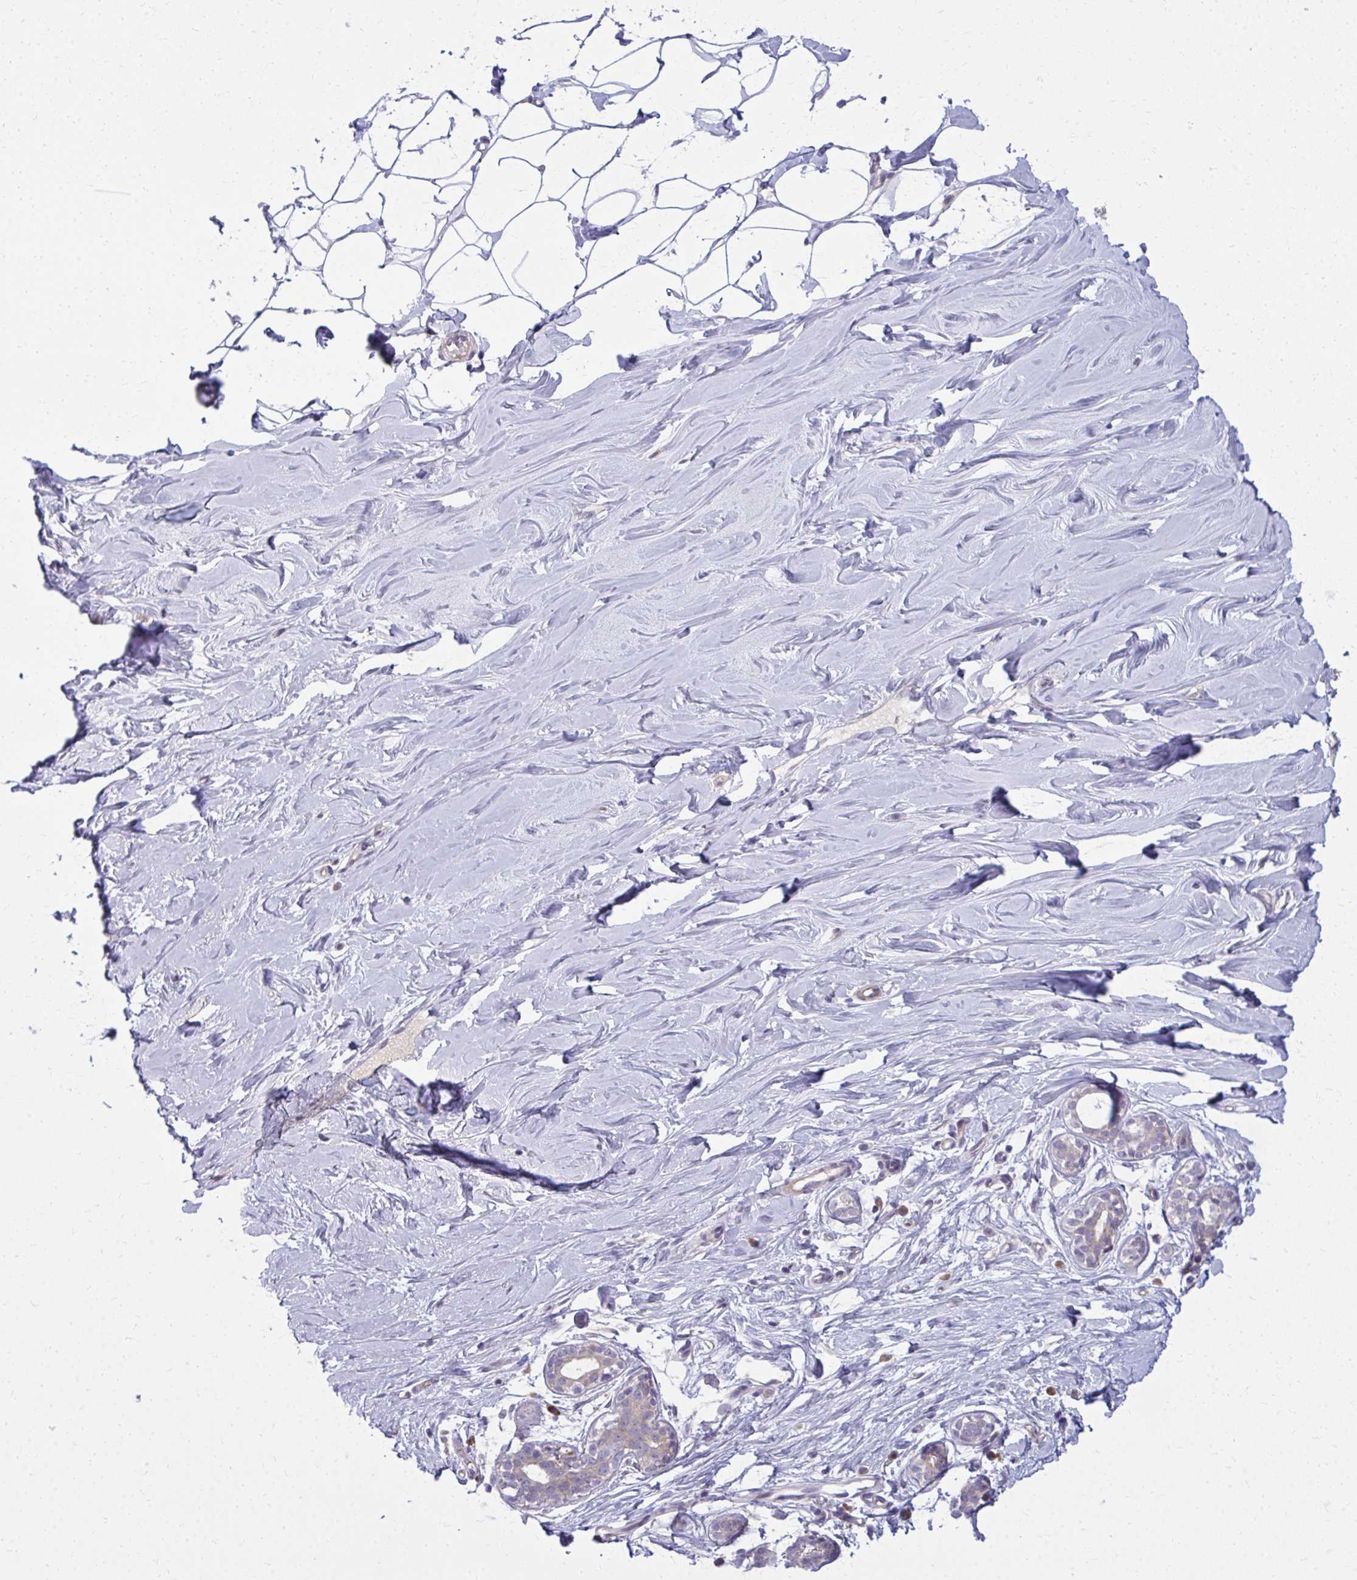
{"staining": {"intensity": "negative", "quantity": "none", "location": "none"}, "tissue": "breast", "cell_type": "Adipocytes", "image_type": "normal", "snomed": [{"axis": "morphology", "description": "Normal tissue, NOS"}, {"axis": "topography", "description": "Breast"}], "caption": "DAB (3,3'-diaminobenzidine) immunohistochemical staining of benign breast displays no significant expression in adipocytes.", "gene": "CEMP1", "patient": {"sex": "female", "age": 27}}